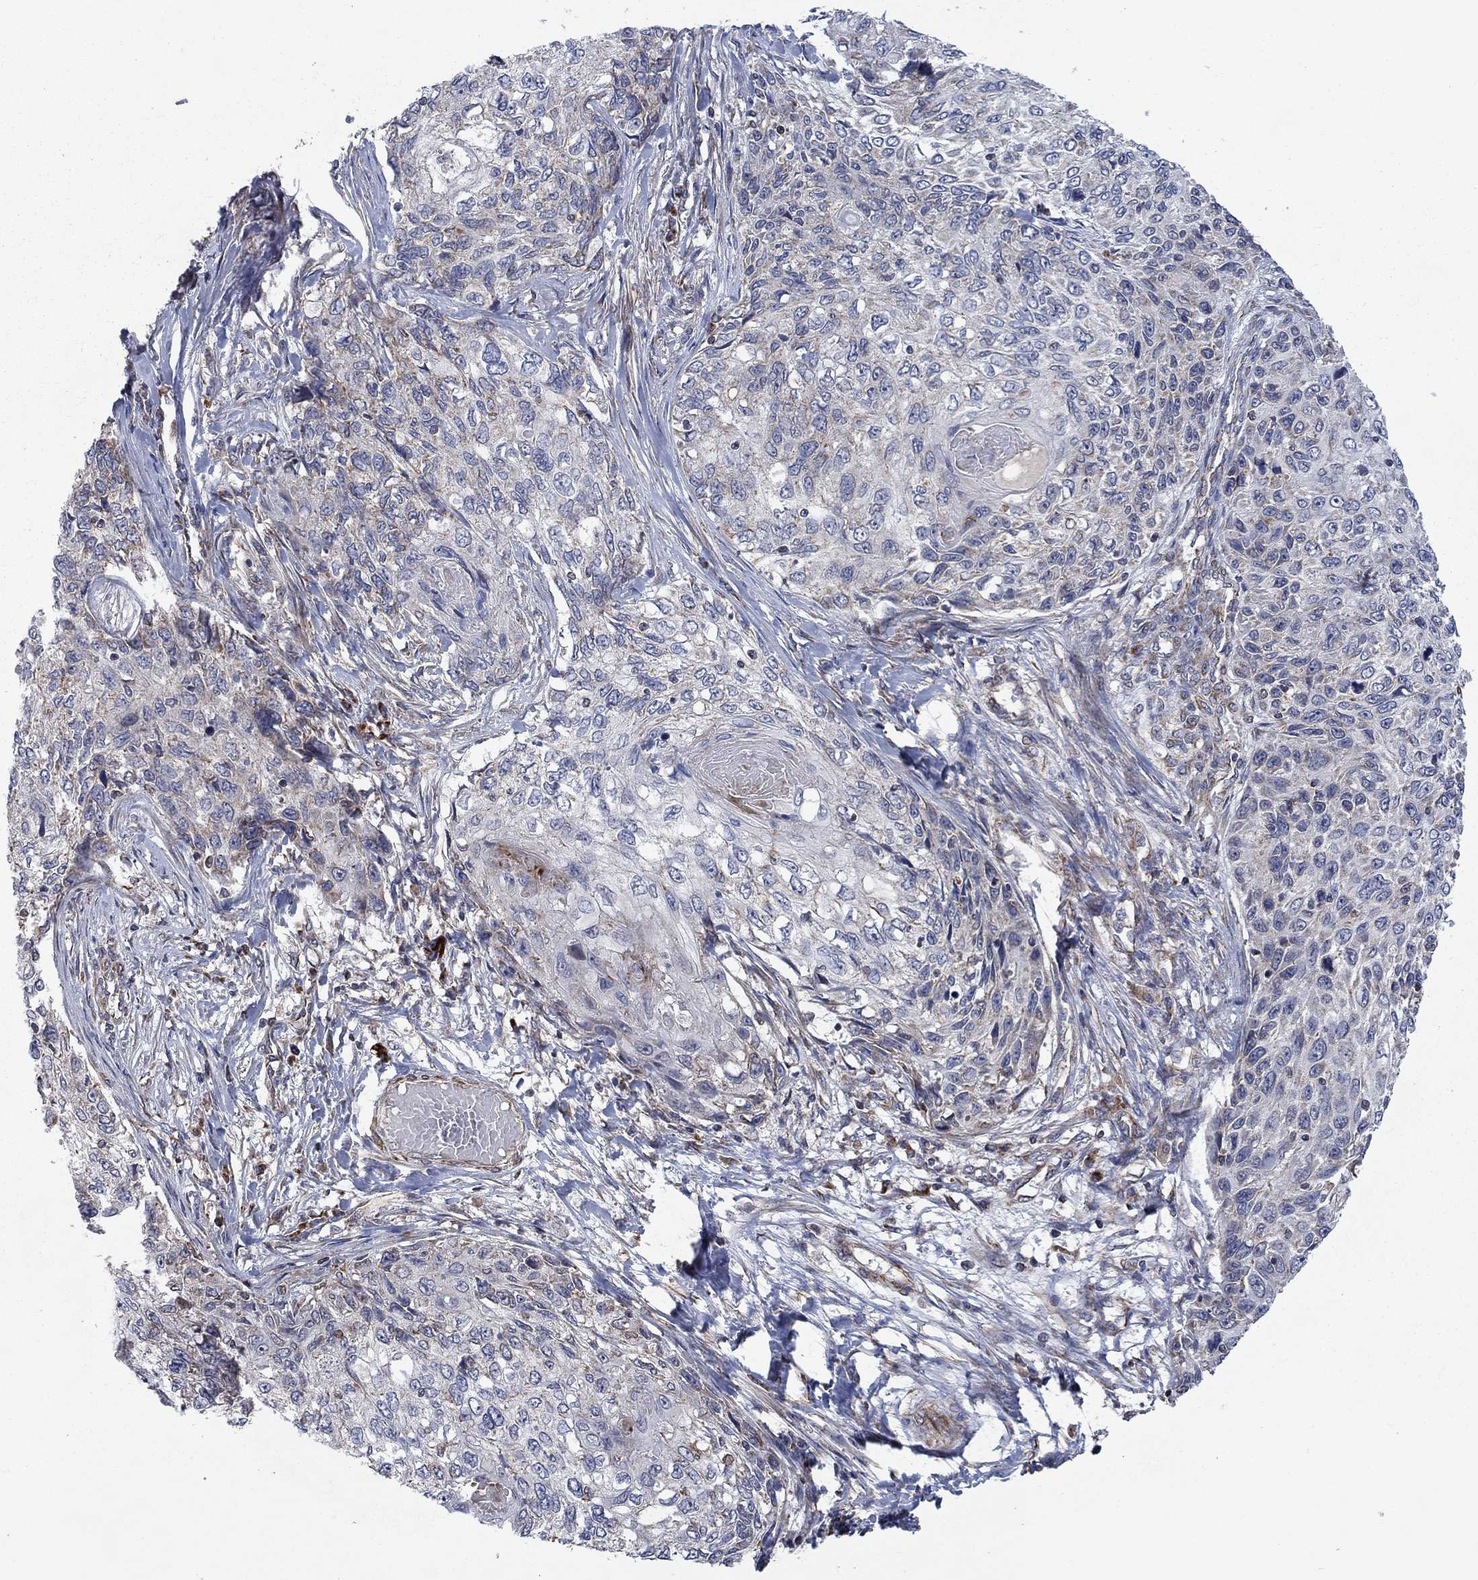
{"staining": {"intensity": "weak", "quantity": "<25%", "location": "cytoplasmic/membranous"}, "tissue": "skin cancer", "cell_type": "Tumor cells", "image_type": "cancer", "snomed": [{"axis": "morphology", "description": "Squamous cell carcinoma, NOS"}, {"axis": "topography", "description": "Skin"}], "caption": "This is a image of IHC staining of skin cancer (squamous cell carcinoma), which shows no staining in tumor cells. The staining is performed using DAB brown chromogen with nuclei counter-stained in using hematoxylin.", "gene": "NDUFC1", "patient": {"sex": "male", "age": 92}}